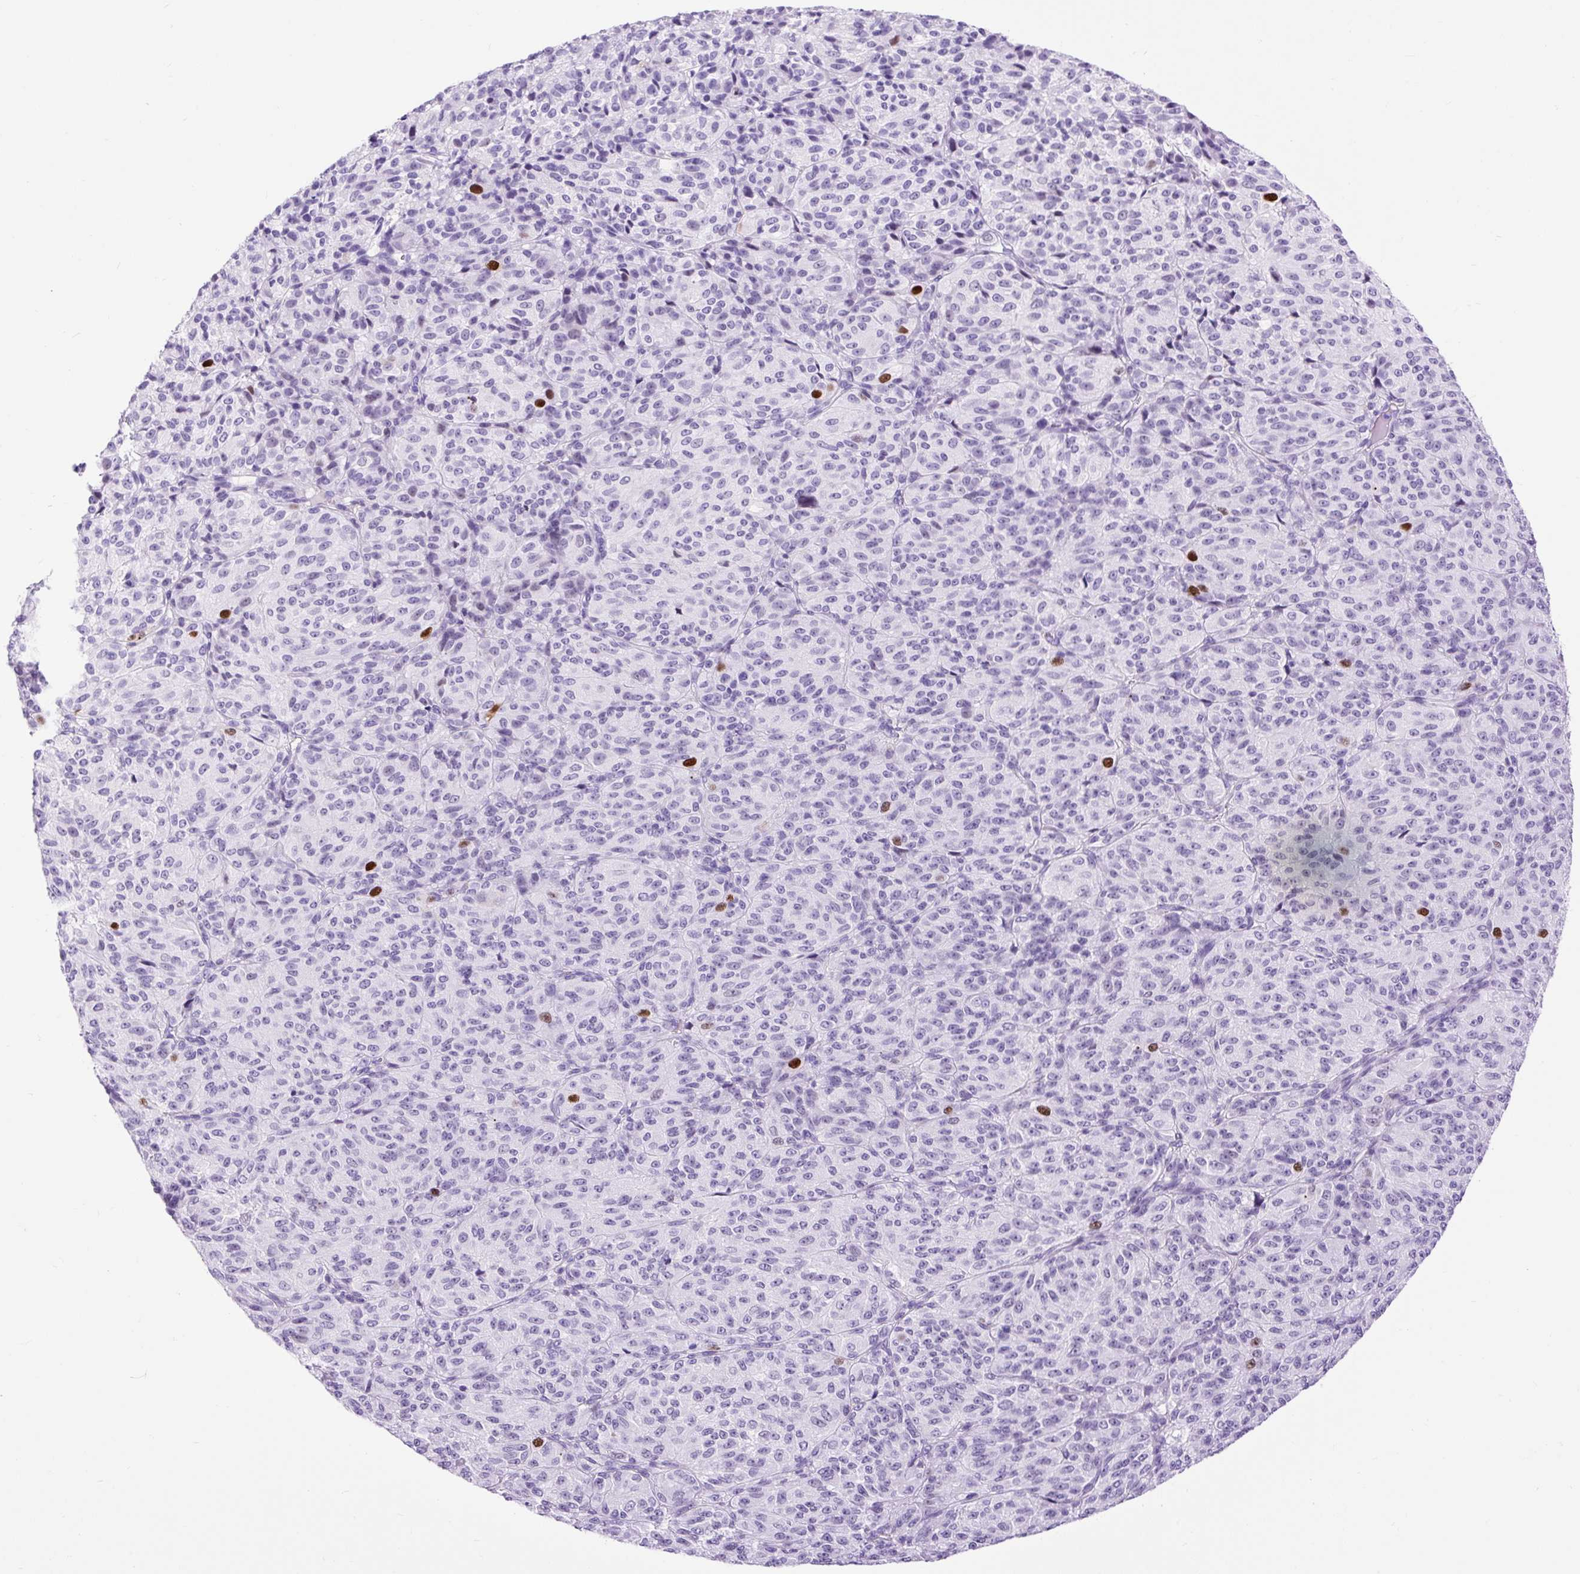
{"staining": {"intensity": "strong", "quantity": "<25%", "location": "nuclear"}, "tissue": "melanoma", "cell_type": "Tumor cells", "image_type": "cancer", "snomed": [{"axis": "morphology", "description": "Malignant melanoma, Metastatic site"}, {"axis": "topography", "description": "Brain"}], "caption": "Protein expression analysis of human malignant melanoma (metastatic site) reveals strong nuclear expression in about <25% of tumor cells.", "gene": "RACGAP1", "patient": {"sex": "female", "age": 56}}